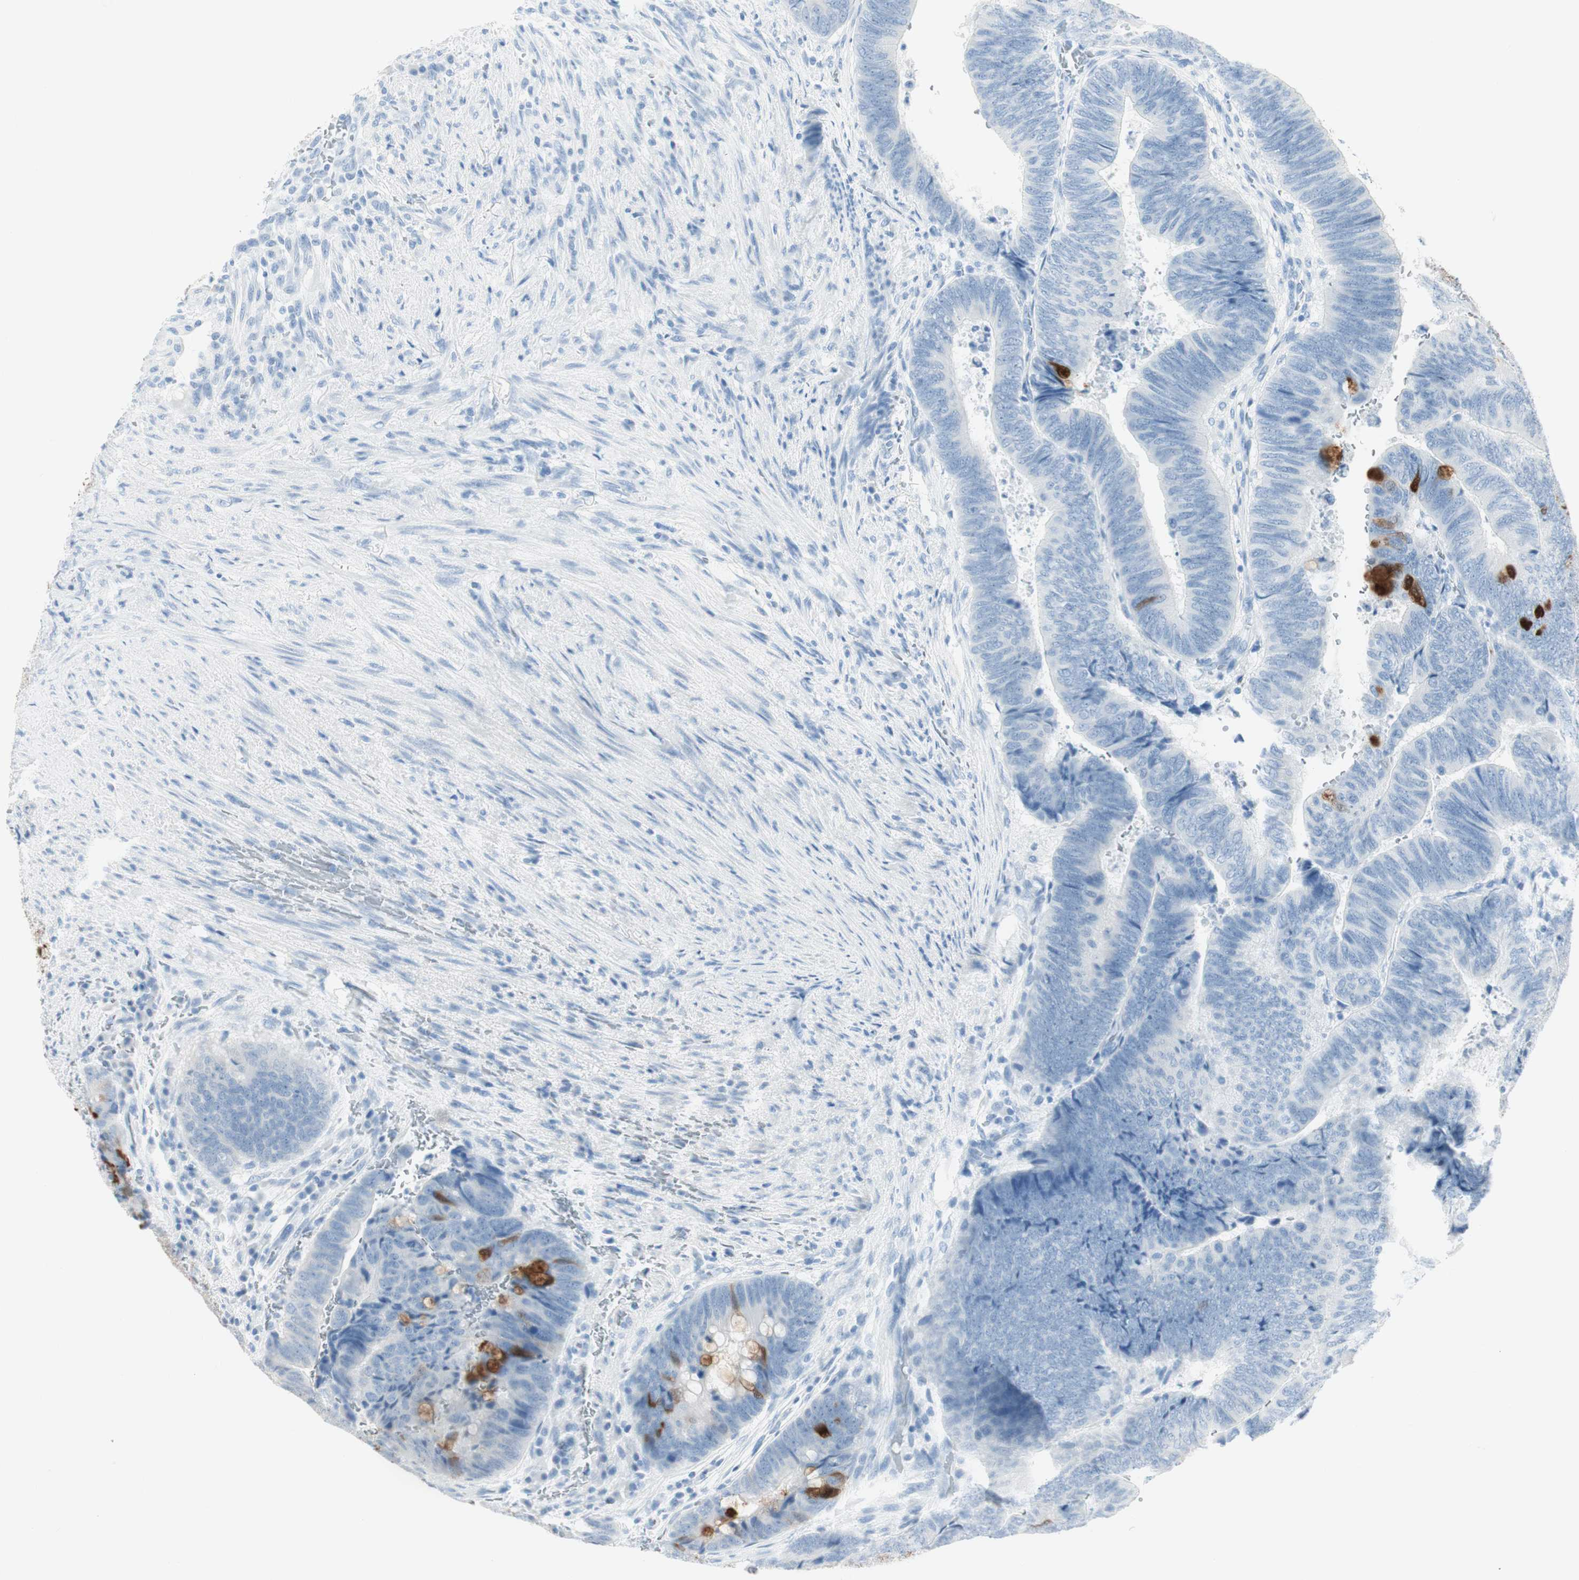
{"staining": {"intensity": "moderate", "quantity": "<25%", "location": "cytoplasmic/membranous"}, "tissue": "colorectal cancer", "cell_type": "Tumor cells", "image_type": "cancer", "snomed": [{"axis": "morphology", "description": "Normal tissue, NOS"}, {"axis": "morphology", "description": "Adenocarcinoma, NOS"}, {"axis": "topography", "description": "Rectum"}, {"axis": "topography", "description": "Peripheral nerve tissue"}], "caption": "Immunohistochemical staining of human colorectal cancer shows low levels of moderate cytoplasmic/membranous protein expression in approximately <25% of tumor cells.", "gene": "SPINK4", "patient": {"sex": "male", "age": 92}}